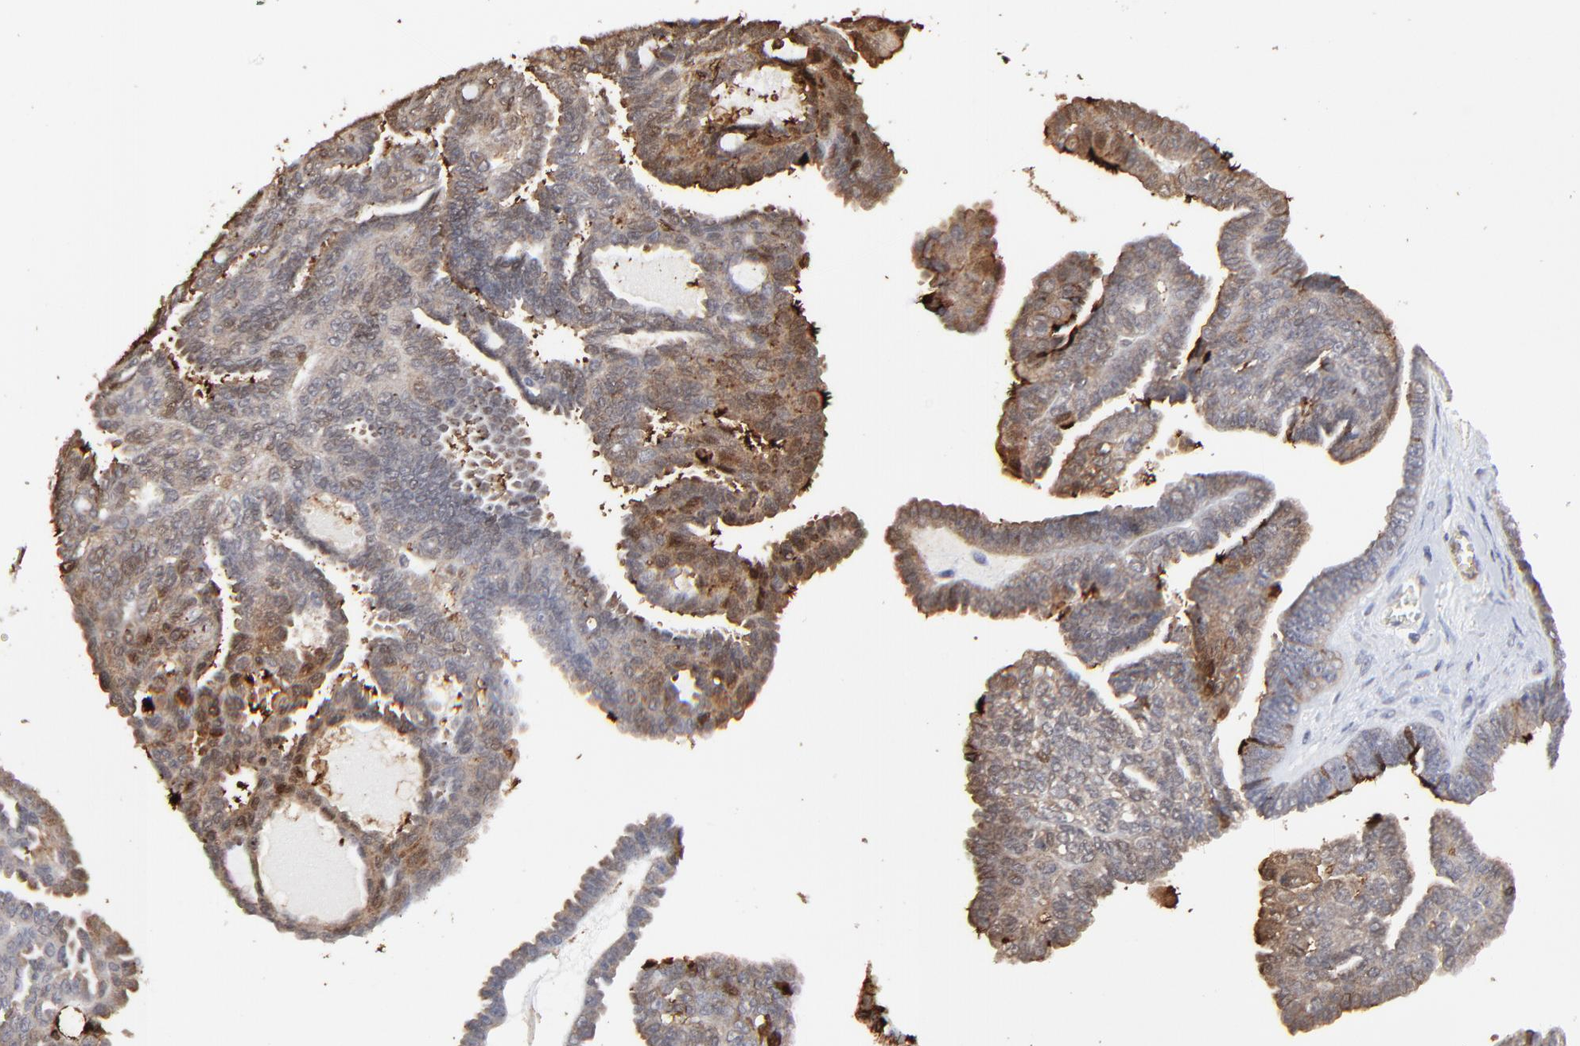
{"staining": {"intensity": "moderate", "quantity": "<25%", "location": "cytoplasmic/membranous"}, "tissue": "ovarian cancer", "cell_type": "Tumor cells", "image_type": "cancer", "snomed": [{"axis": "morphology", "description": "Cystadenocarcinoma, serous, NOS"}, {"axis": "topography", "description": "Ovary"}], "caption": "DAB (3,3'-diaminobenzidine) immunohistochemical staining of human serous cystadenocarcinoma (ovarian) demonstrates moderate cytoplasmic/membranous protein expression in about <25% of tumor cells.", "gene": "SLC6A14", "patient": {"sex": "female", "age": 71}}